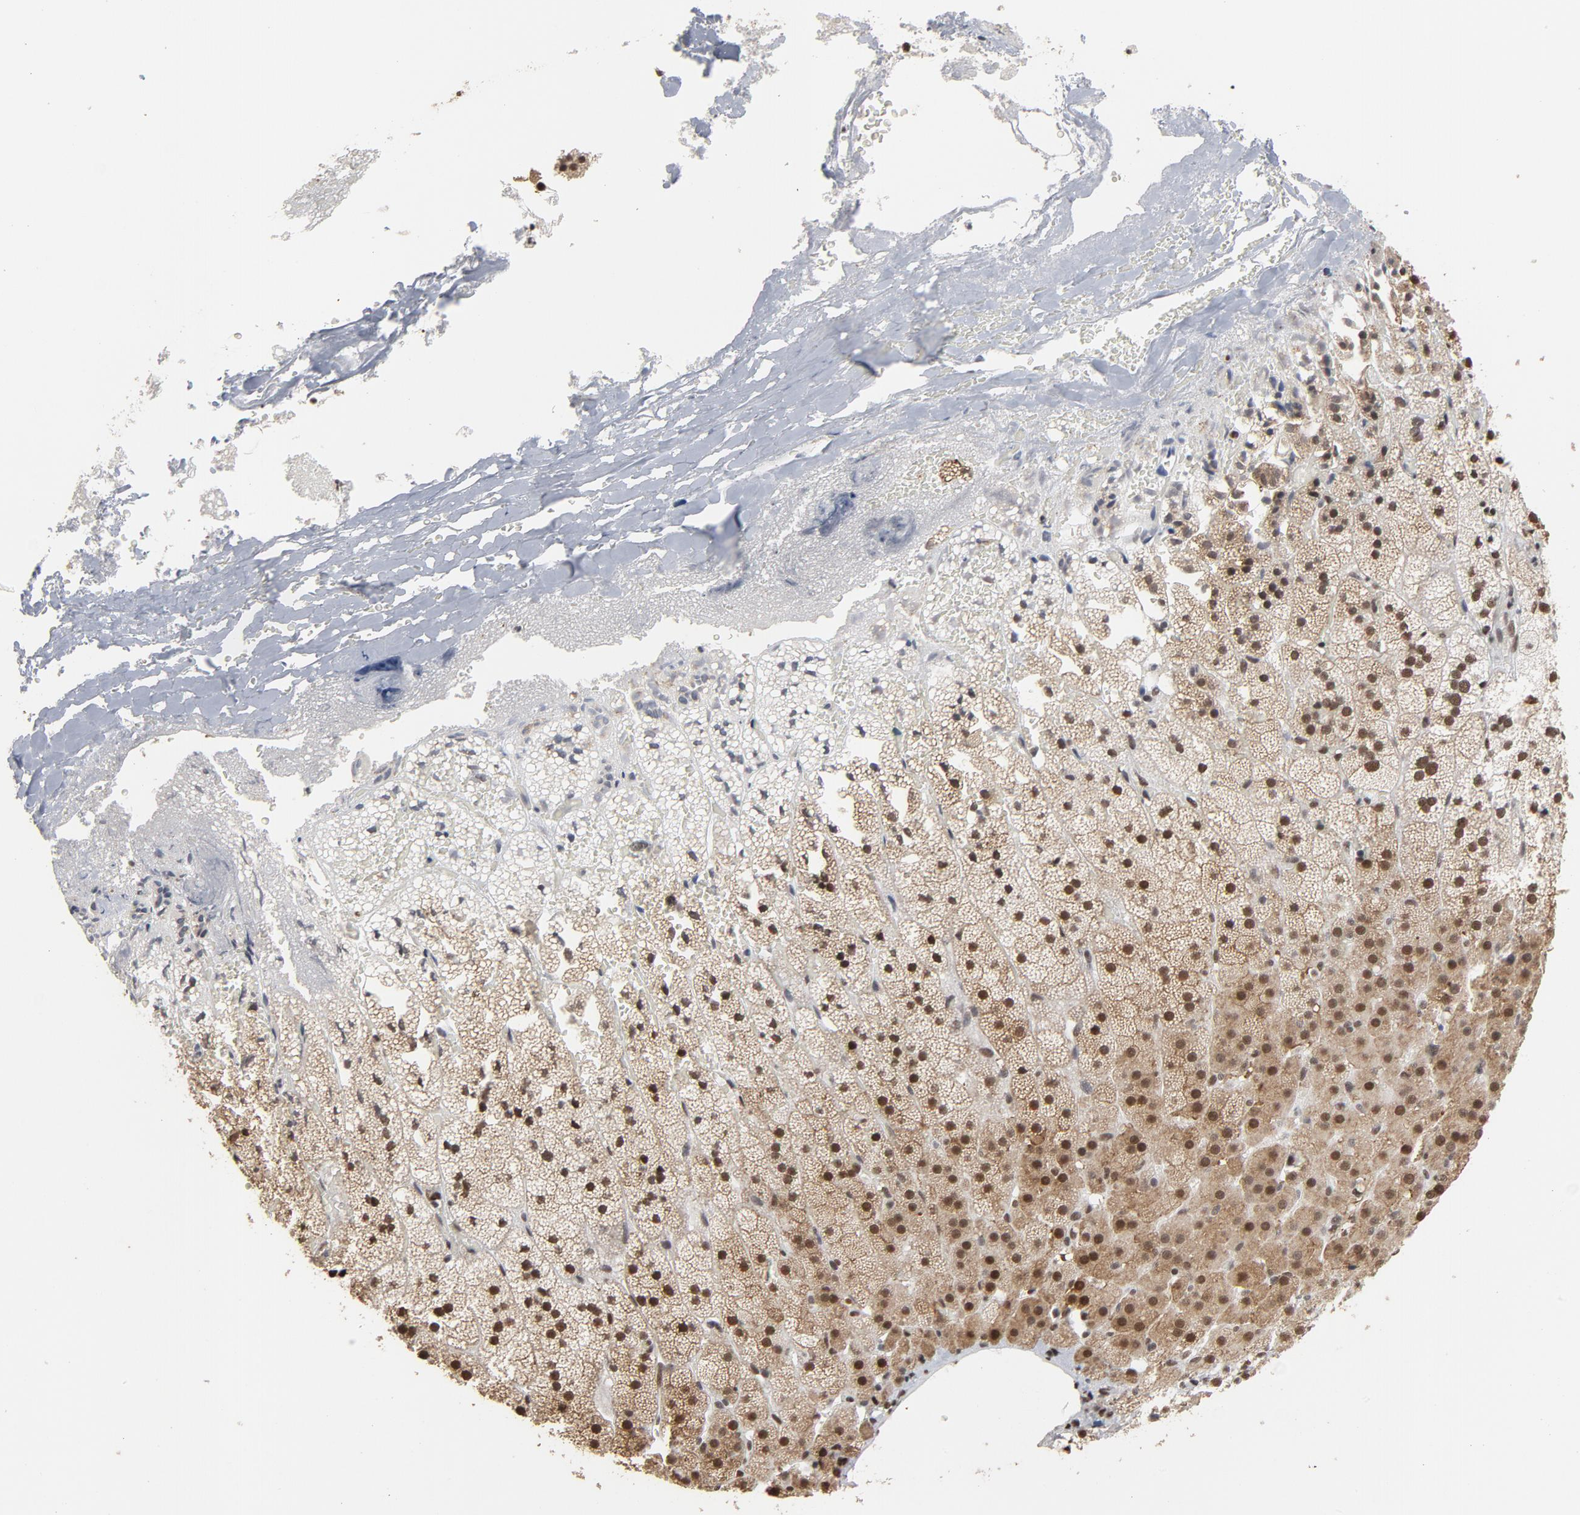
{"staining": {"intensity": "strong", "quantity": ">75%", "location": "cytoplasmic/membranous,nuclear"}, "tissue": "adrenal gland", "cell_type": "Glandular cells", "image_type": "normal", "snomed": [{"axis": "morphology", "description": "Normal tissue, NOS"}, {"axis": "topography", "description": "Adrenal gland"}], "caption": "DAB immunohistochemical staining of benign human adrenal gland exhibits strong cytoplasmic/membranous,nuclear protein staining in approximately >75% of glandular cells. (Stains: DAB in brown, nuclei in blue, Microscopy: brightfield microscopy at high magnification).", "gene": "MRE11", "patient": {"sex": "male", "age": 35}}